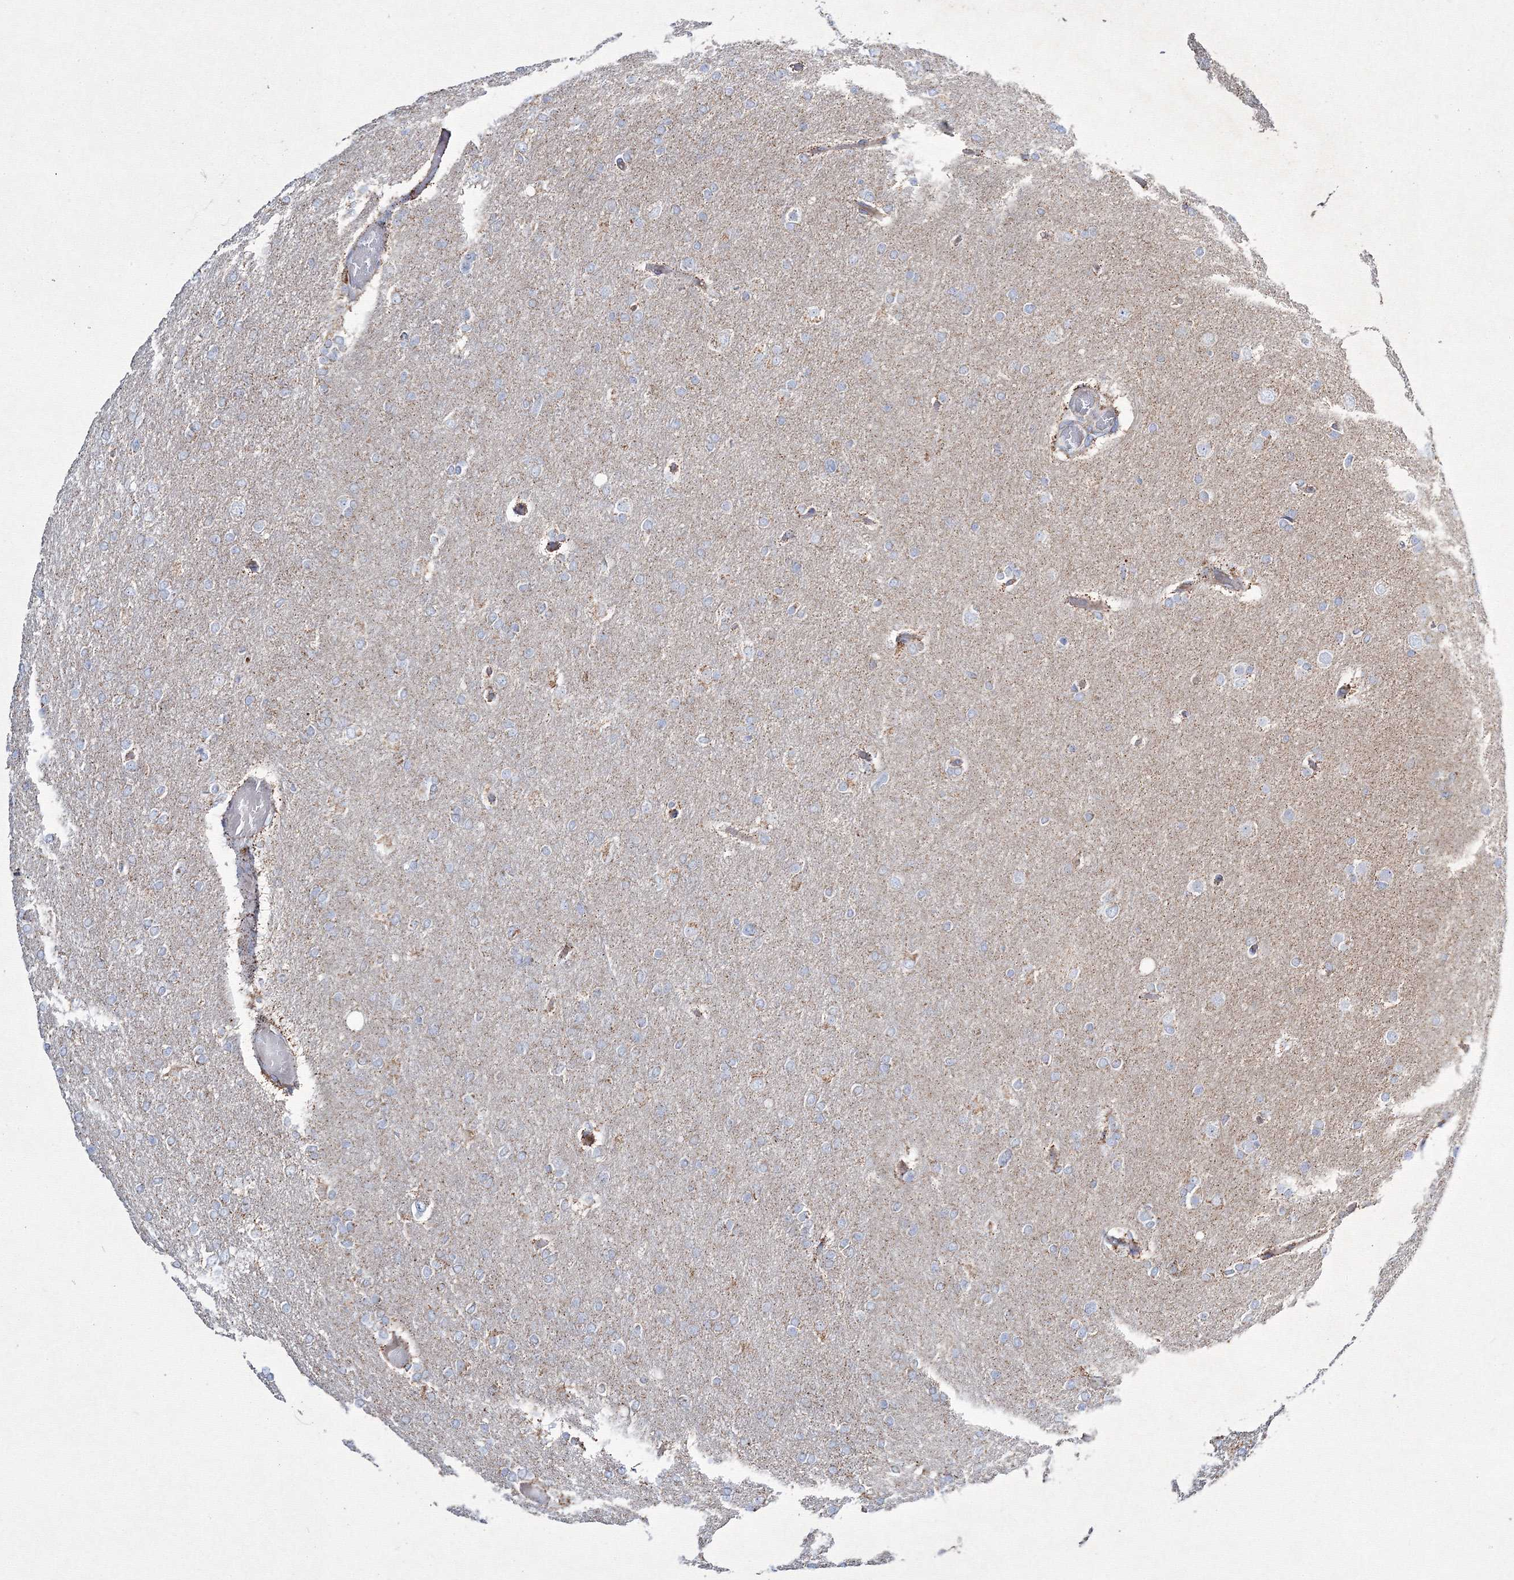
{"staining": {"intensity": "strong", "quantity": "<25%", "location": "cytoplasmic/membranous"}, "tissue": "glioma", "cell_type": "Tumor cells", "image_type": "cancer", "snomed": [{"axis": "morphology", "description": "Glioma, malignant, High grade"}, {"axis": "topography", "description": "Cerebral cortex"}], "caption": "Immunohistochemical staining of human high-grade glioma (malignant) exhibits medium levels of strong cytoplasmic/membranous staining in about <25% of tumor cells. Immunohistochemistry stains the protein in brown and the nuclei are stained blue.", "gene": "IGSF9", "patient": {"sex": "female", "age": 36}}